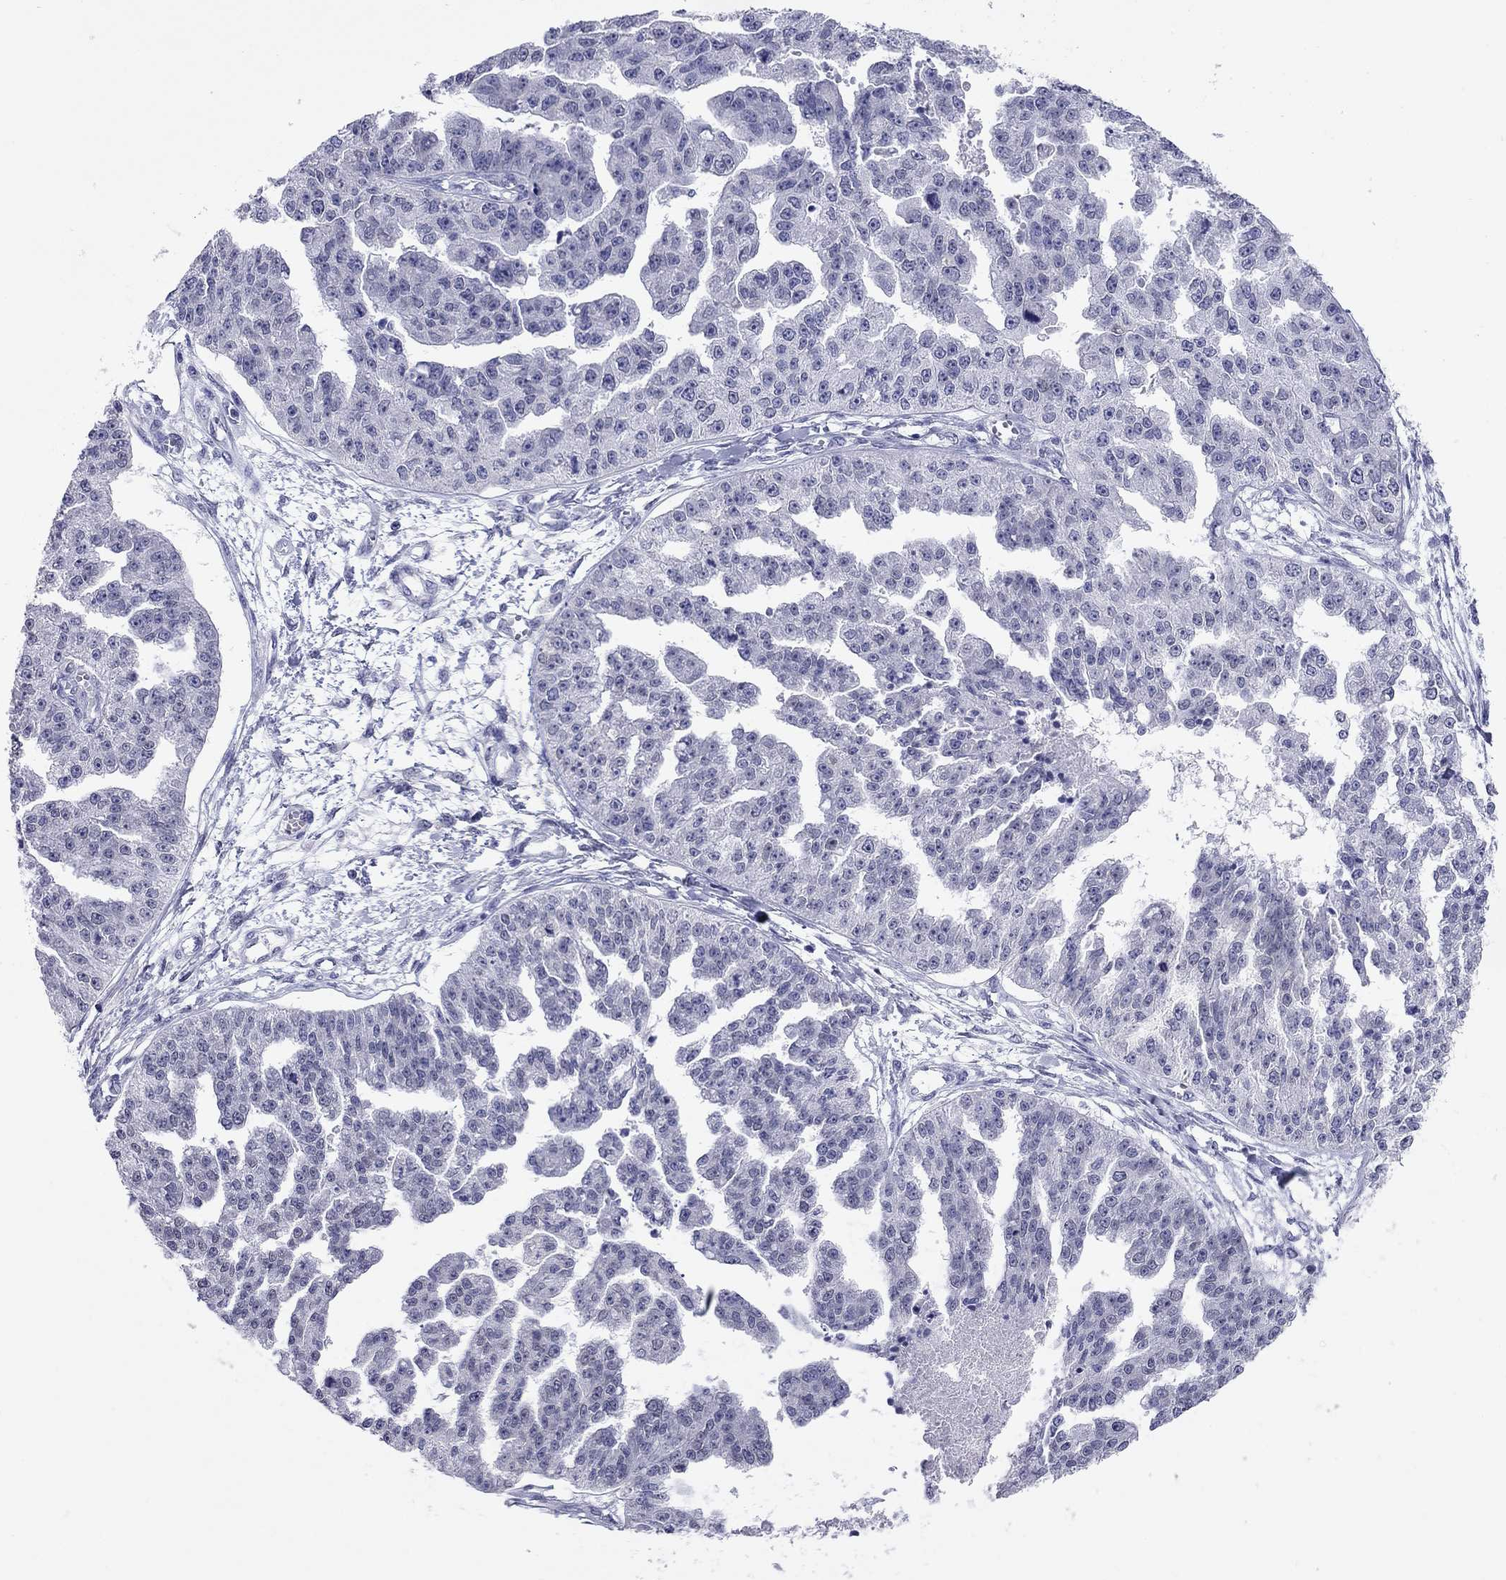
{"staining": {"intensity": "negative", "quantity": "none", "location": "none"}, "tissue": "ovarian cancer", "cell_type": "Tumor cells", "image_type": "cancer", "snomed": [{"axis": "morphology", "description": "Cystadenocarcinoma, serous, NOS"}, {"axis": "topography", "description": "Ovary"}], "caption": "A photomicrograph of human ovarian cancer (serous cystadenocarcinoma) is negative for staining in tumor cells.", "gene": "ARMC12", "patient": {"sex": "female", "age": 58}}